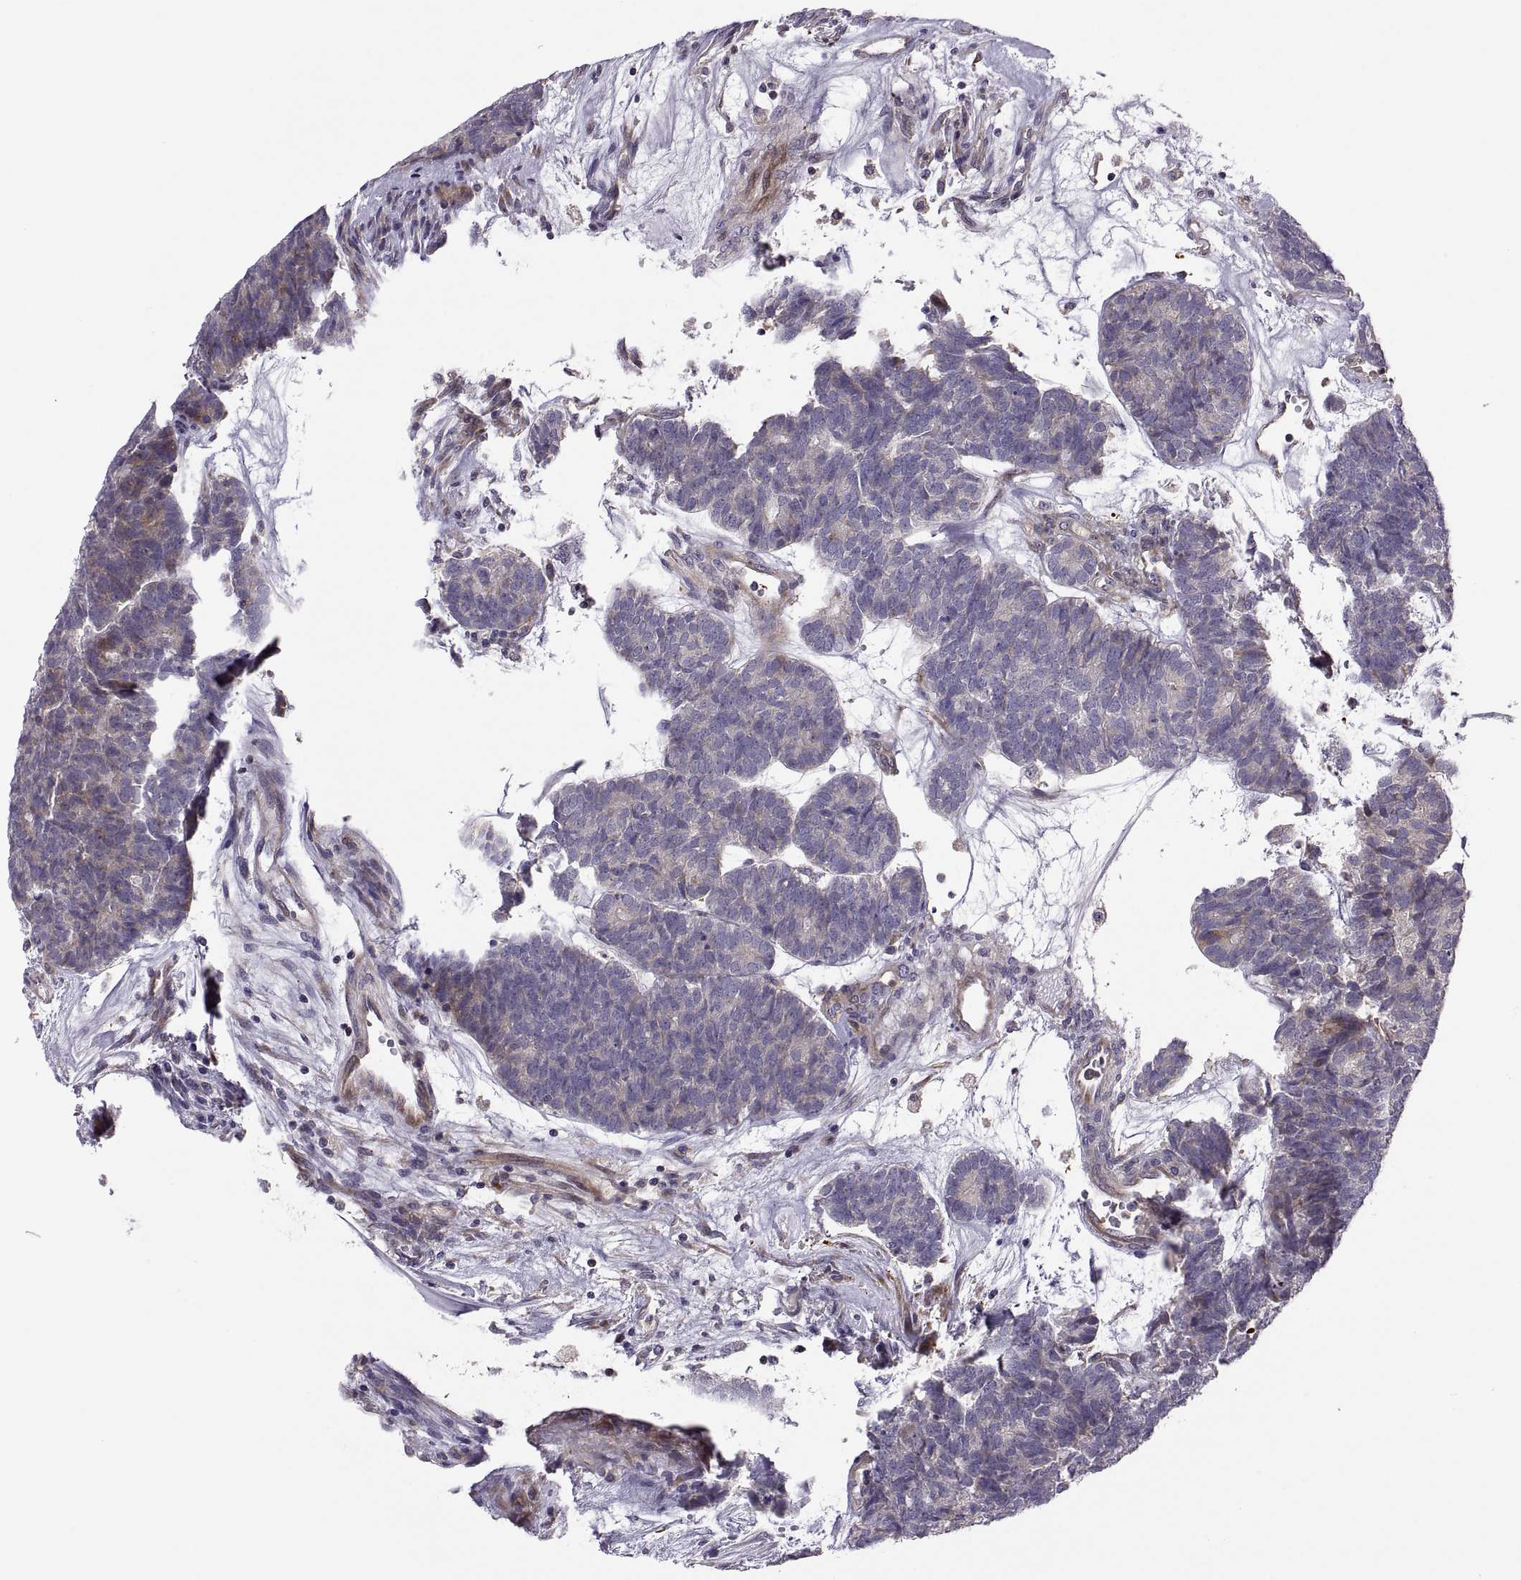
{"staining": {"intensity": "weak", "quantity": "<25%", "location": "cytoplasmic/membranous"}, "tissue": "head and neck cancer", "cell_type": "Tumor cells", "image_type": "cancer", "snomed": [{"axis": "morphology", "description": "Adenocarcinoma, NOS"}, {"axis": "topography", "description": "Head-Neck"}], "caption": "High power microscopy histopathology image of an immunohistochemistry (IHC) image of head and neck cancer, revealing no significant expression in tumor cells. (Stains: DAB (3,3'-diaminobenzidine) immunohistochemistry with hematoxylin counter stain, Microscopy: brightfield microscopy at high magnification).", "gene": "SPATA32", "patient": {"sex": "female", "age": 81}}